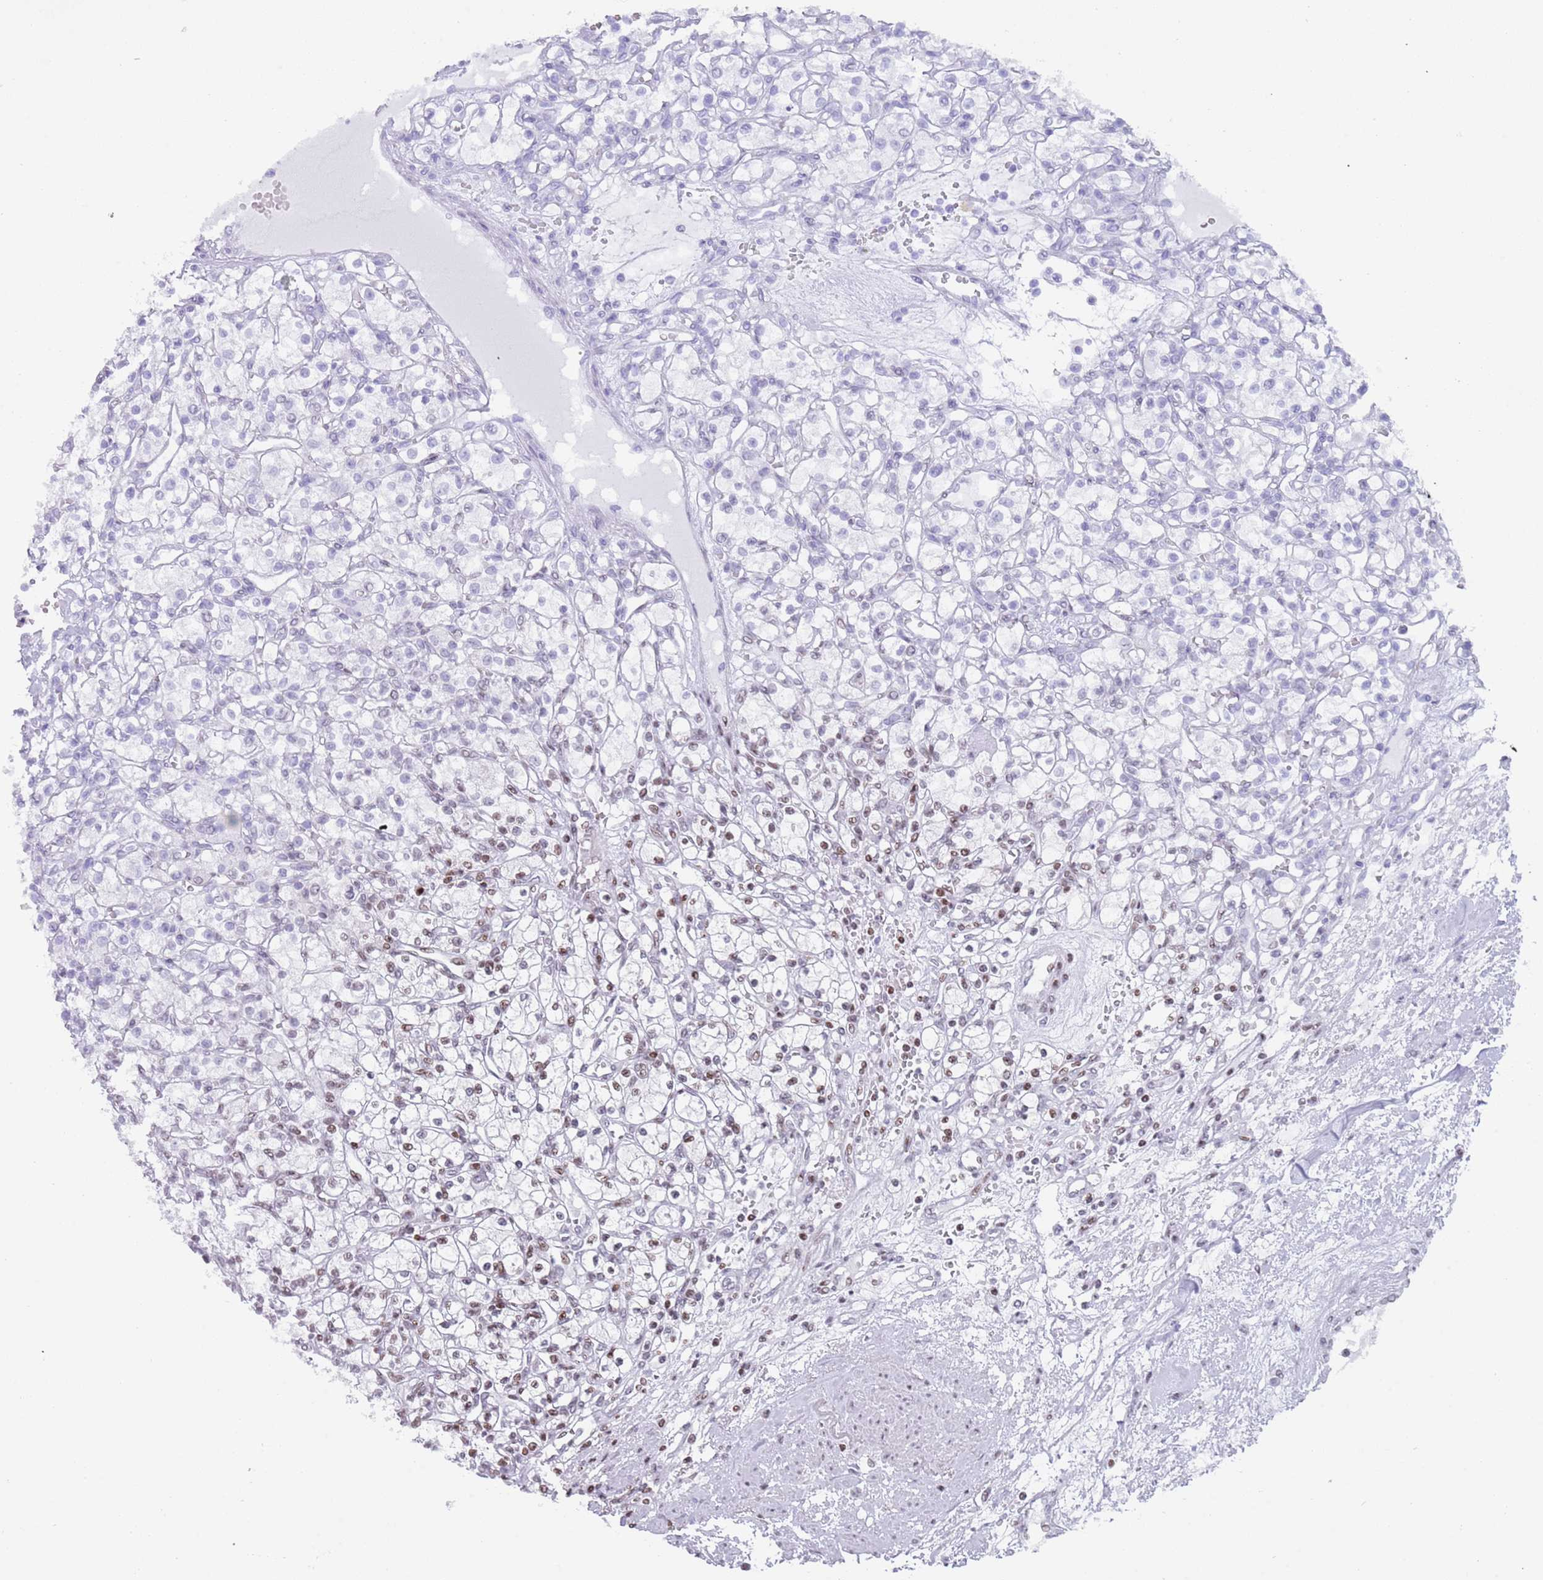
{"staining": {"intensity": "moderate", "quantity": "<25%", "location": "nuclear"}, "tissue": "renal cancer", "cell_type": "Tumor cells", "image_type": "cancer", "snomed": [{"axis": "morphology", "description": "Adenocarcinoma, NOS"}, {"axis": "topography", "description": "Kidney"}], "caption": "Immunohistochemical staining of renal cancer (adenocarcinoma) demonstrates moderate nuclear protein staining in about <25% of tumor cells.", "gene": "HDAC8", "patient": {"sex": "female", "age": 59}}